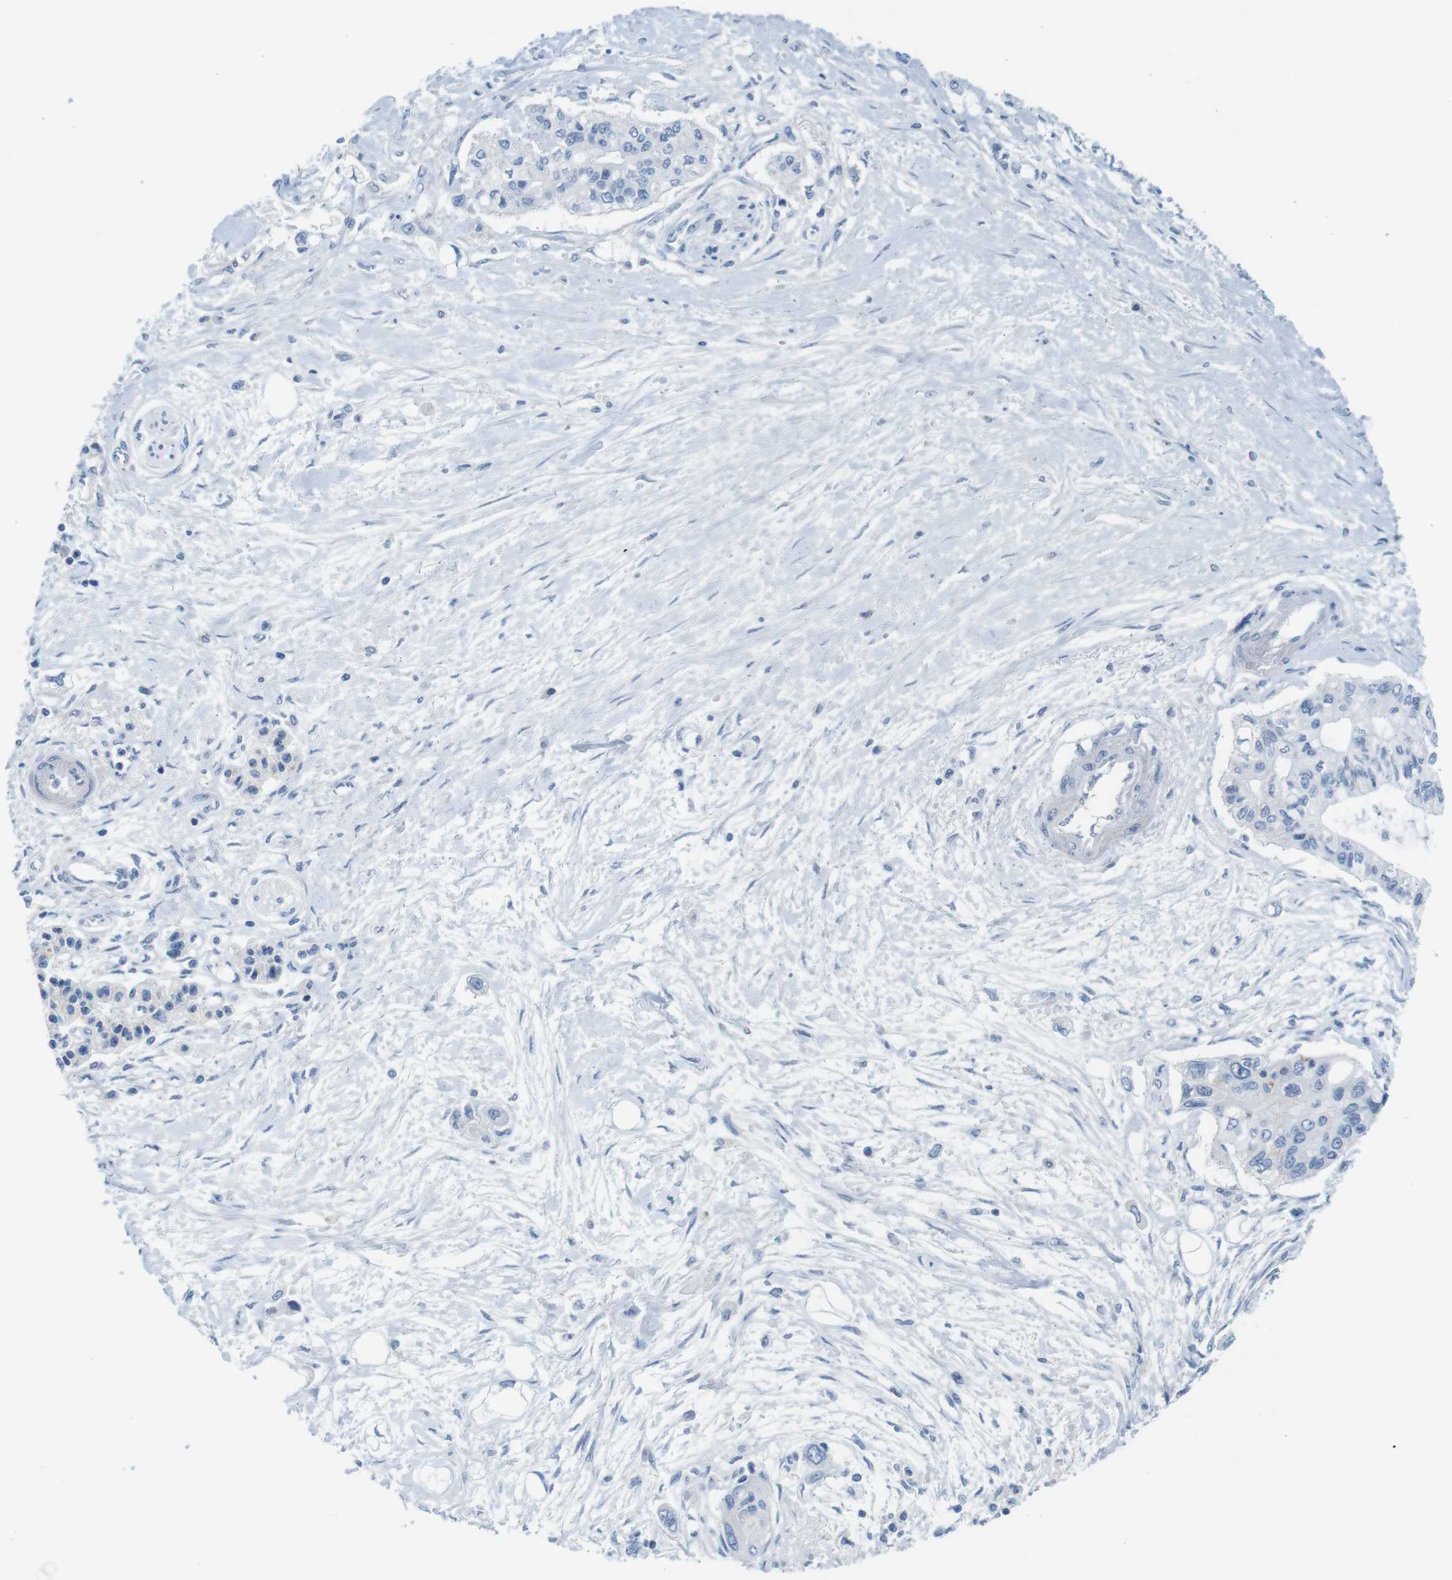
{"staining": {"intensity": "negative", "quantity": "none", "location": "none"}, "tissue": "pancreatic cancer", "cell_type": "Tumor cells", "image_type": "cancer", "snomed": [{"axis": "morphology", "description": "Adenocarcinoma, NOS"}, {"axis": "topography", "description": "Pancreas"}], "caption": "DAB (3,3'-diaminobenzidine) immunohistochemical staining of human adenocarcinoma (pancreatic) exhibits no significant positivity in tumor cells. (DAB IHC with hematoxylin counter stain).", "gene": "IGHD", "patient": {"sex": "female", "age": 77}}